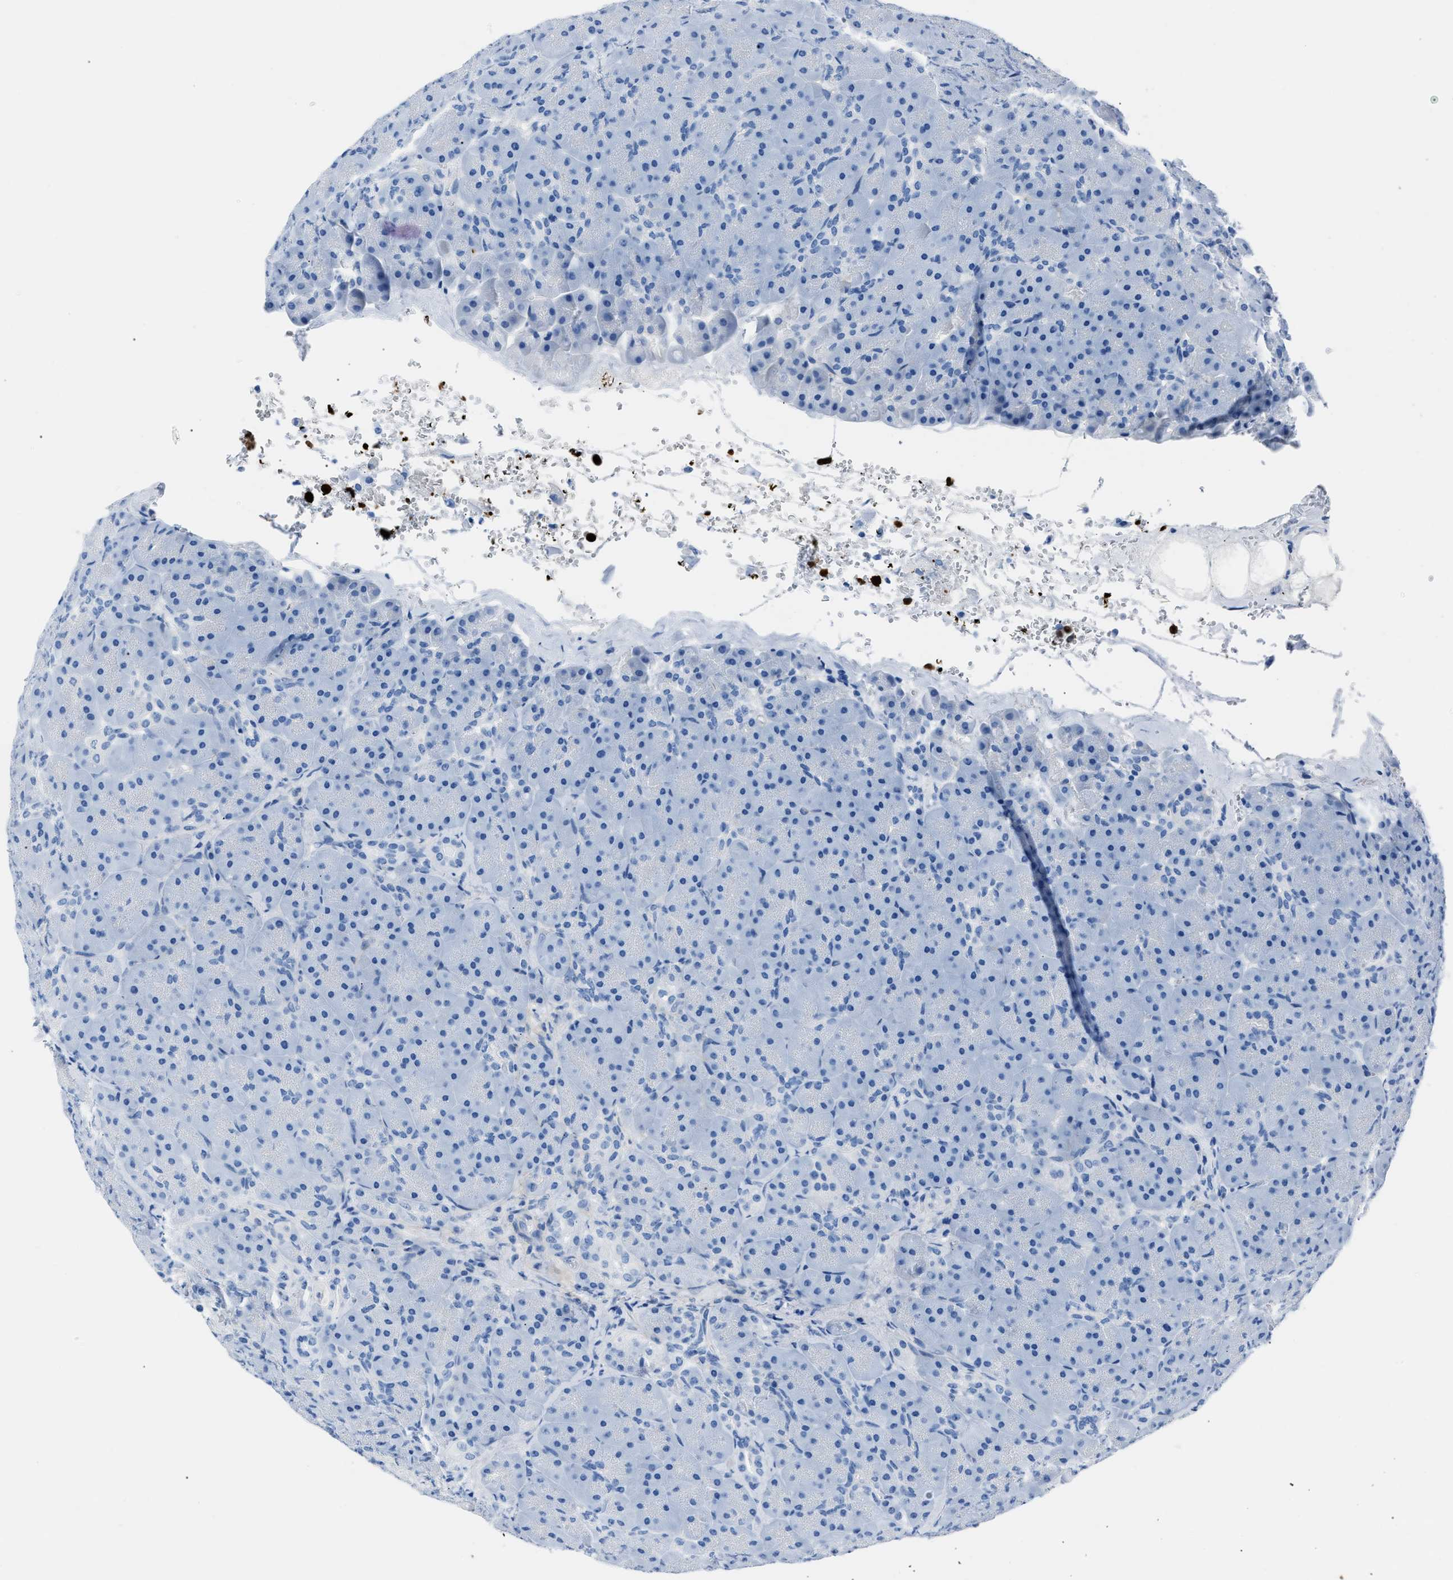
{"staining": {"intensity": "negative", "quantity": "none", "location": "none"}, "tissue": "pancreas", "cell_type": "Exocrine glandular cells", "image_type": "normal", "snomed": [{"axis": "morphology", "description": "Normal tissue, NOS"}, {"axis": "topography", "description": "Pancreas"}], "caption": "Exocrine glandular cells show no significant protein positivity in benign pancreas. (Stains: DAB immunohistochemistry (IHC) with hematoxylin counter stain, Microscopy: brightfield microscopy at high magnification).", "gene": "S100P", "patient": {"sex": "male", "age": 66}}